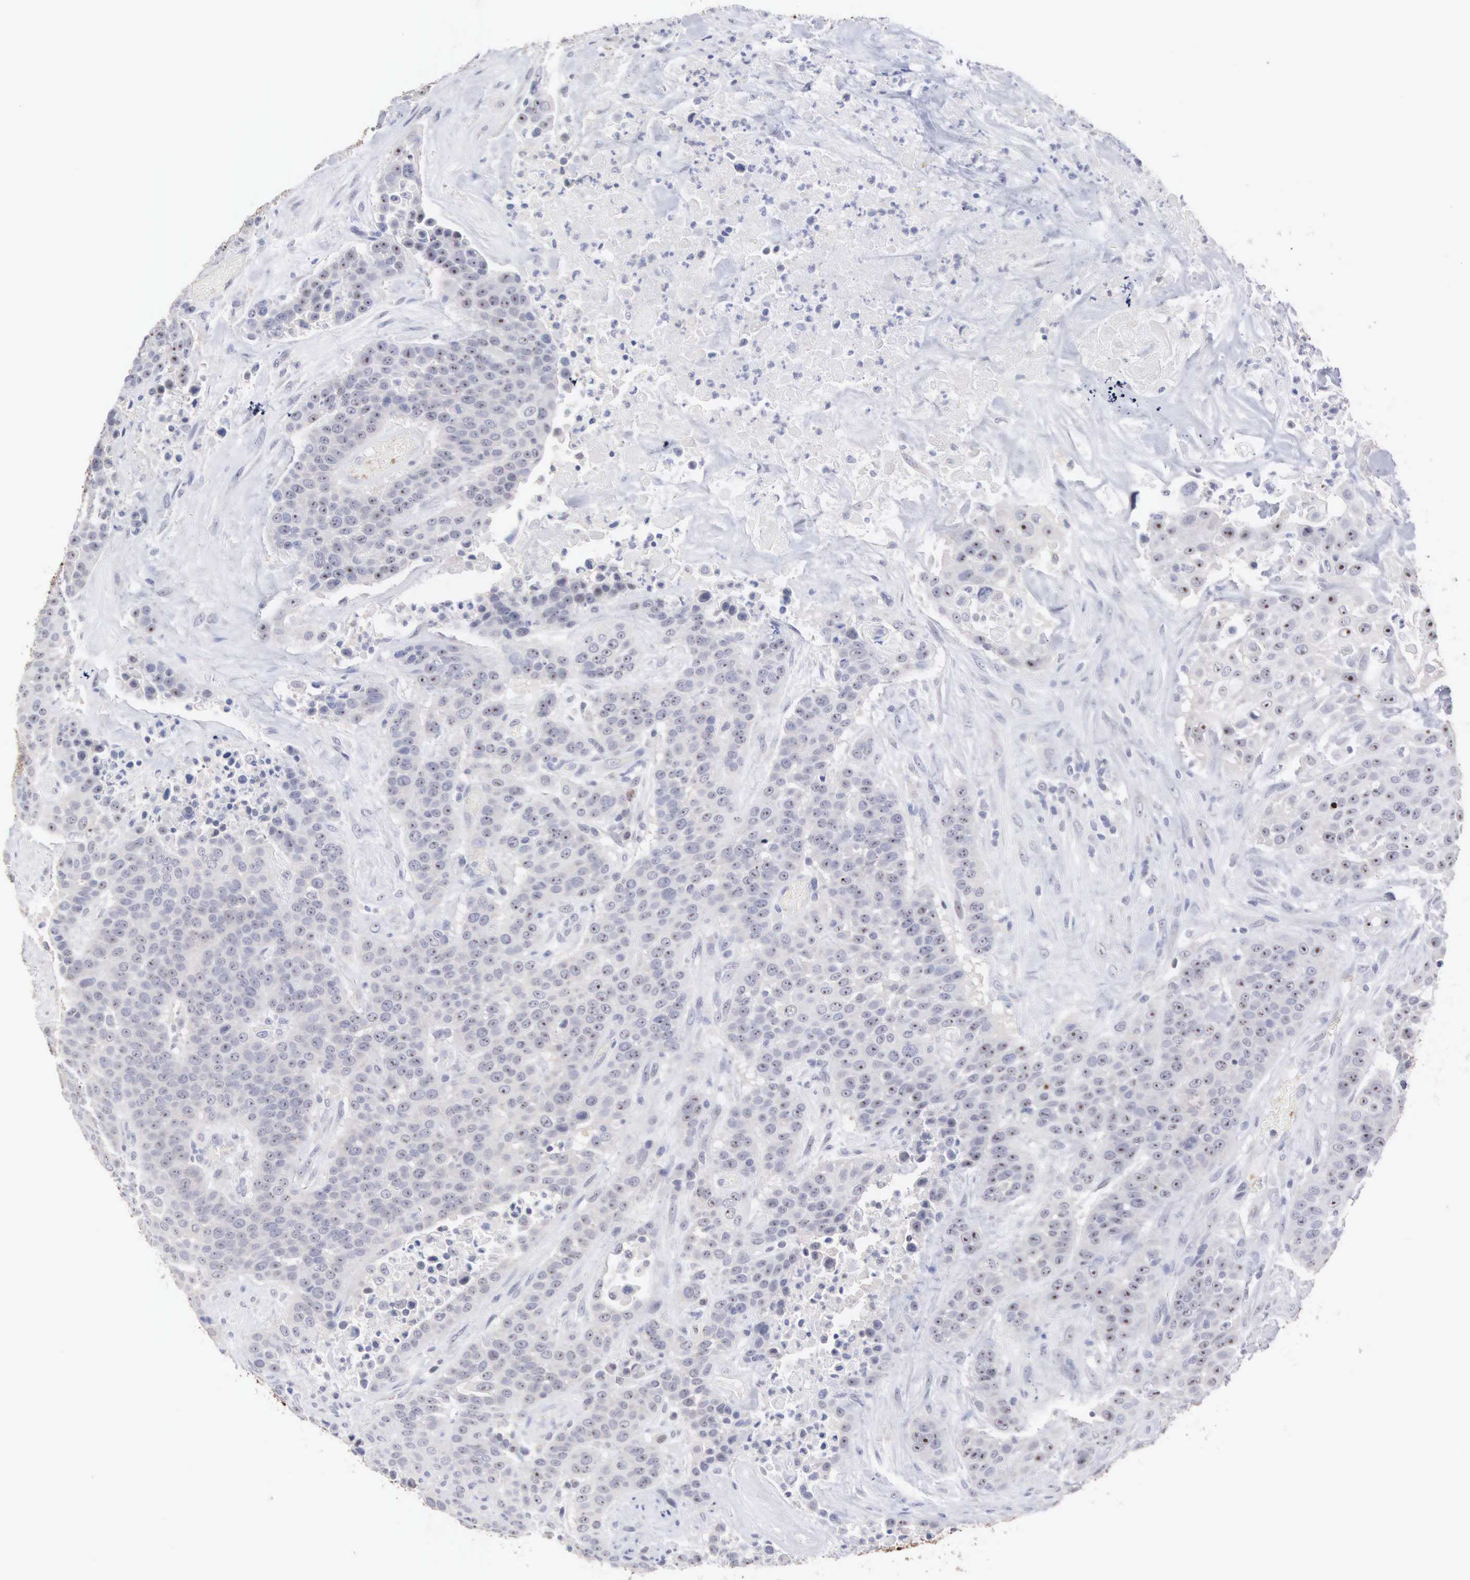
{"staining": {"intensity": "negative", "quantity": "none", "location": "none"}, "tissue": "urothelial cancer", "cell_type": "Tumor cells", "image_type": "cancer", "snomed": [{"axis": "morphology", "description": "Urothelial carcinoma, High grade"}, {"axis": "topography", "description": "Urinary bladder"}], "caption": "Histopathology image shows no significant protein staining in tumor cells of high-grade urothelial carcinoma.", "gene": "ACOT4", "patient": {"sex": "male", "age": 74}}